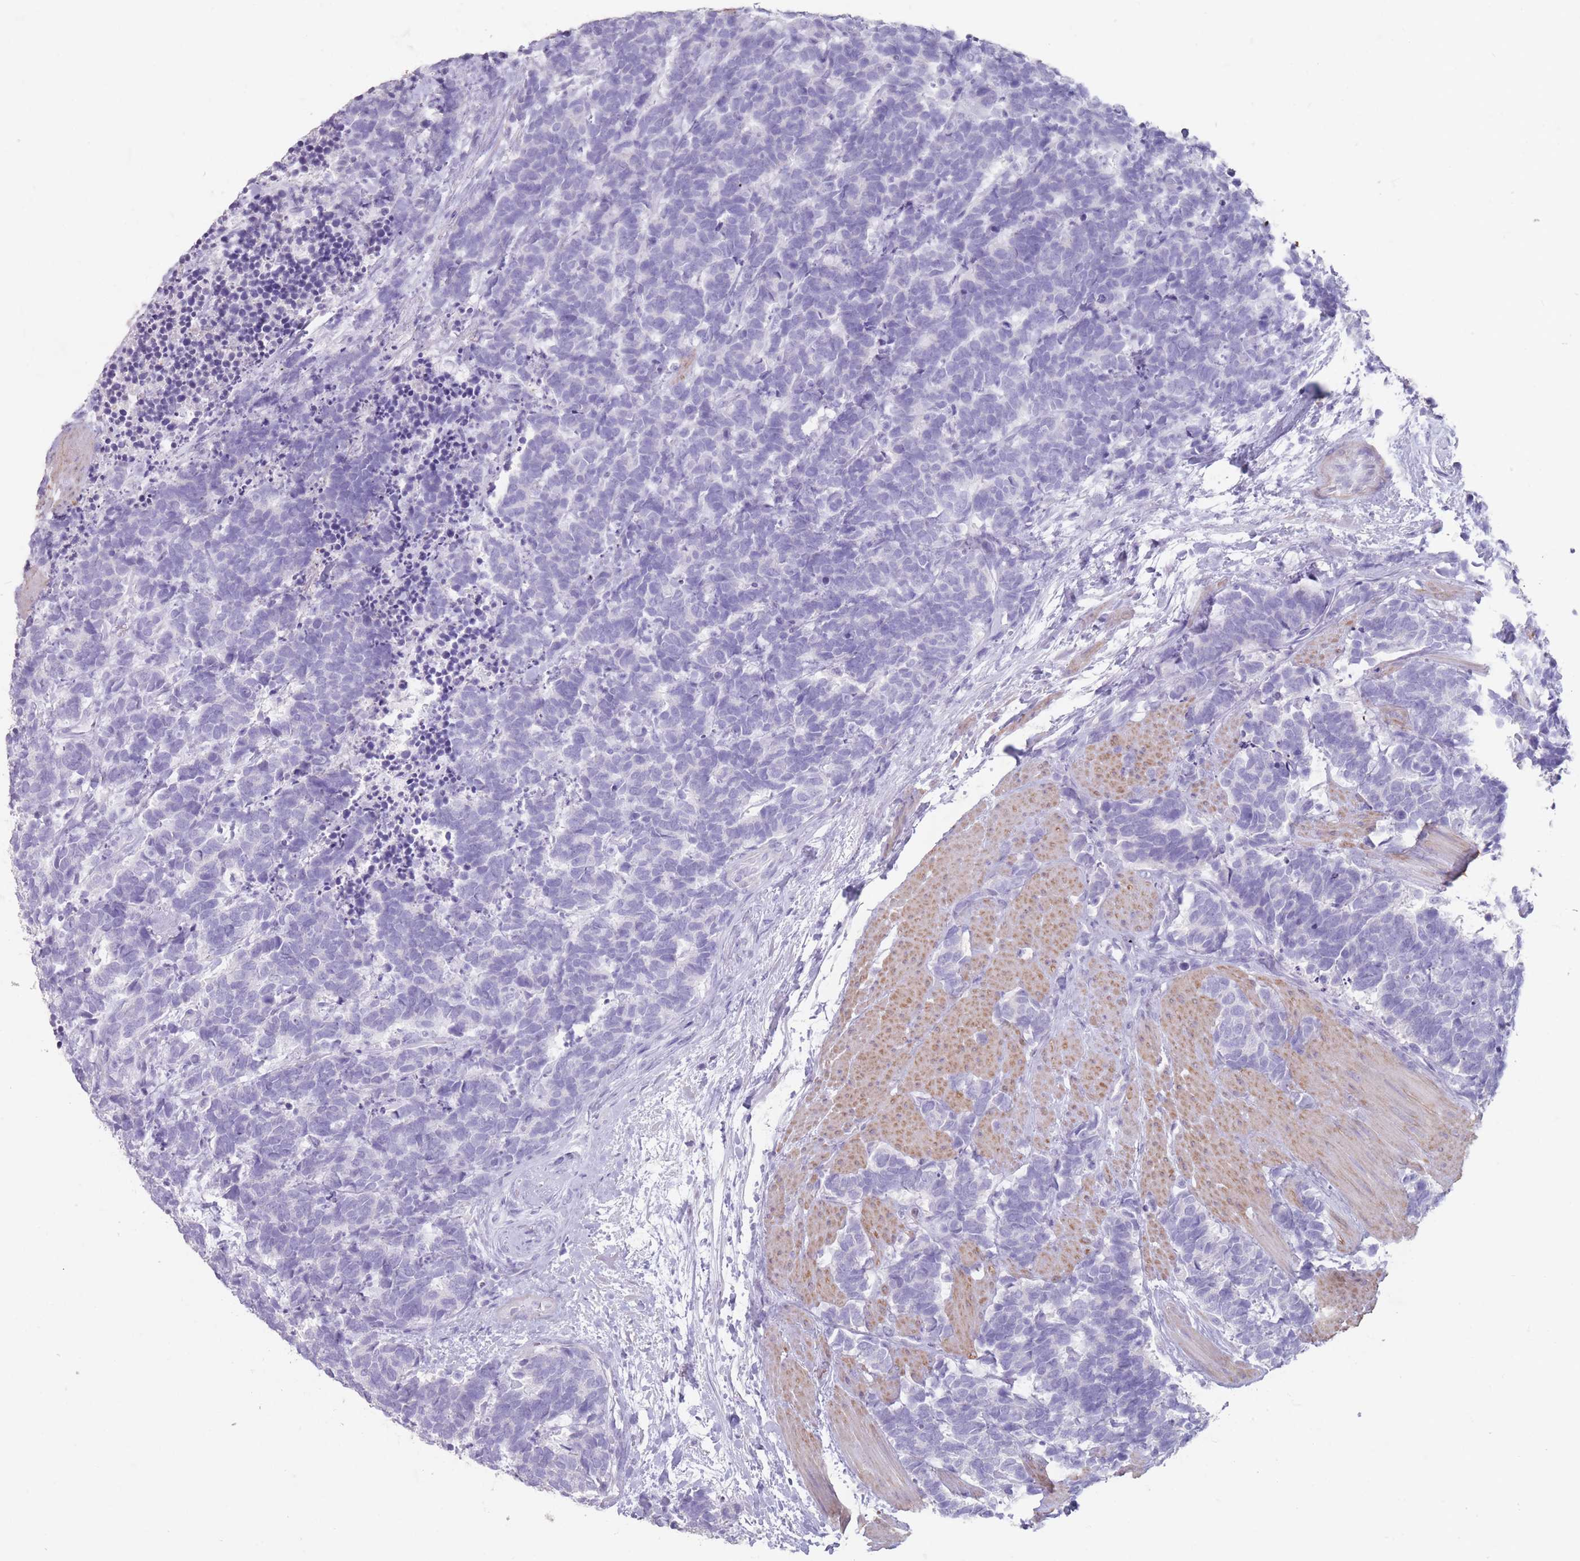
{"staining": {"intensity": "negative", "quantity": "none", "location": "none"}, "tissue": "carcinoid", "cell_type": "Tumor cells", "image_type": "cancer", "snomed": [{"axis": "morphology", "description": "Carcinoma, NOS"}, {"axis": "morphology", "description": "Carcinoid, malignant, NOS"}, {"axis": "topography", "description": "Prostate"}], "caption": "The histopathology image demonstrates no significant positivity in tumor cells of carcinoid (malignant).", "gene": "RHBG", "patient": {"sex": "male", "age": 57}}